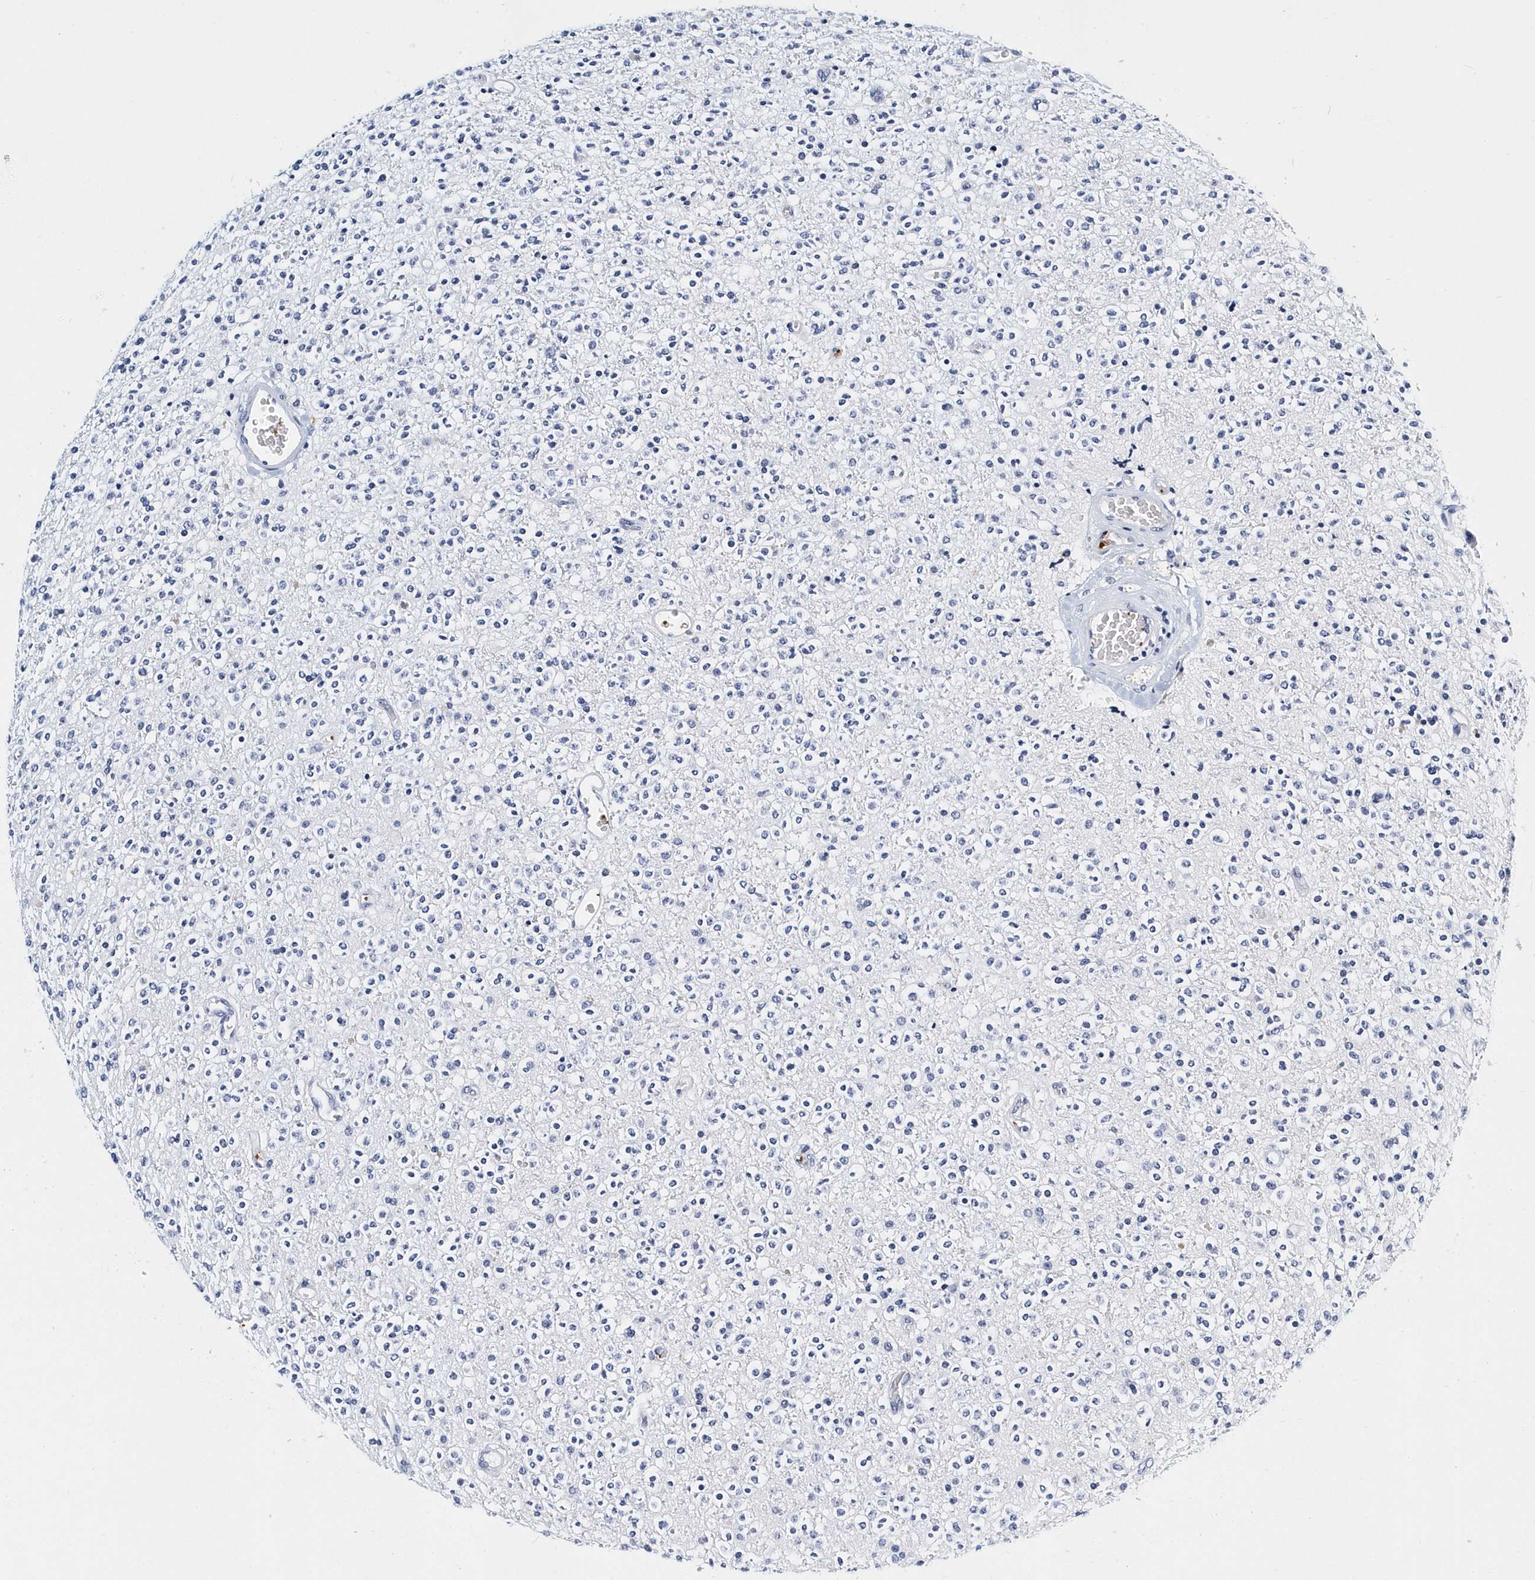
{"staining": {"intensity": "negative", "quantity": "none", "location": "none"}, "tissue": "glioma", "cell_type": "Tumor cells", "image_type": "cancer", "snomed": [{"axis": "morphology", "description": "Glioma, malignant, High grade"}, {"axis": "topography", "description": "Brain"}], "caption": "Micrograph shows no significant protein positivity in tumor cells of glioma.", "gene": "ITGA2B", "patient": {"sex": "male", "age": 34}}